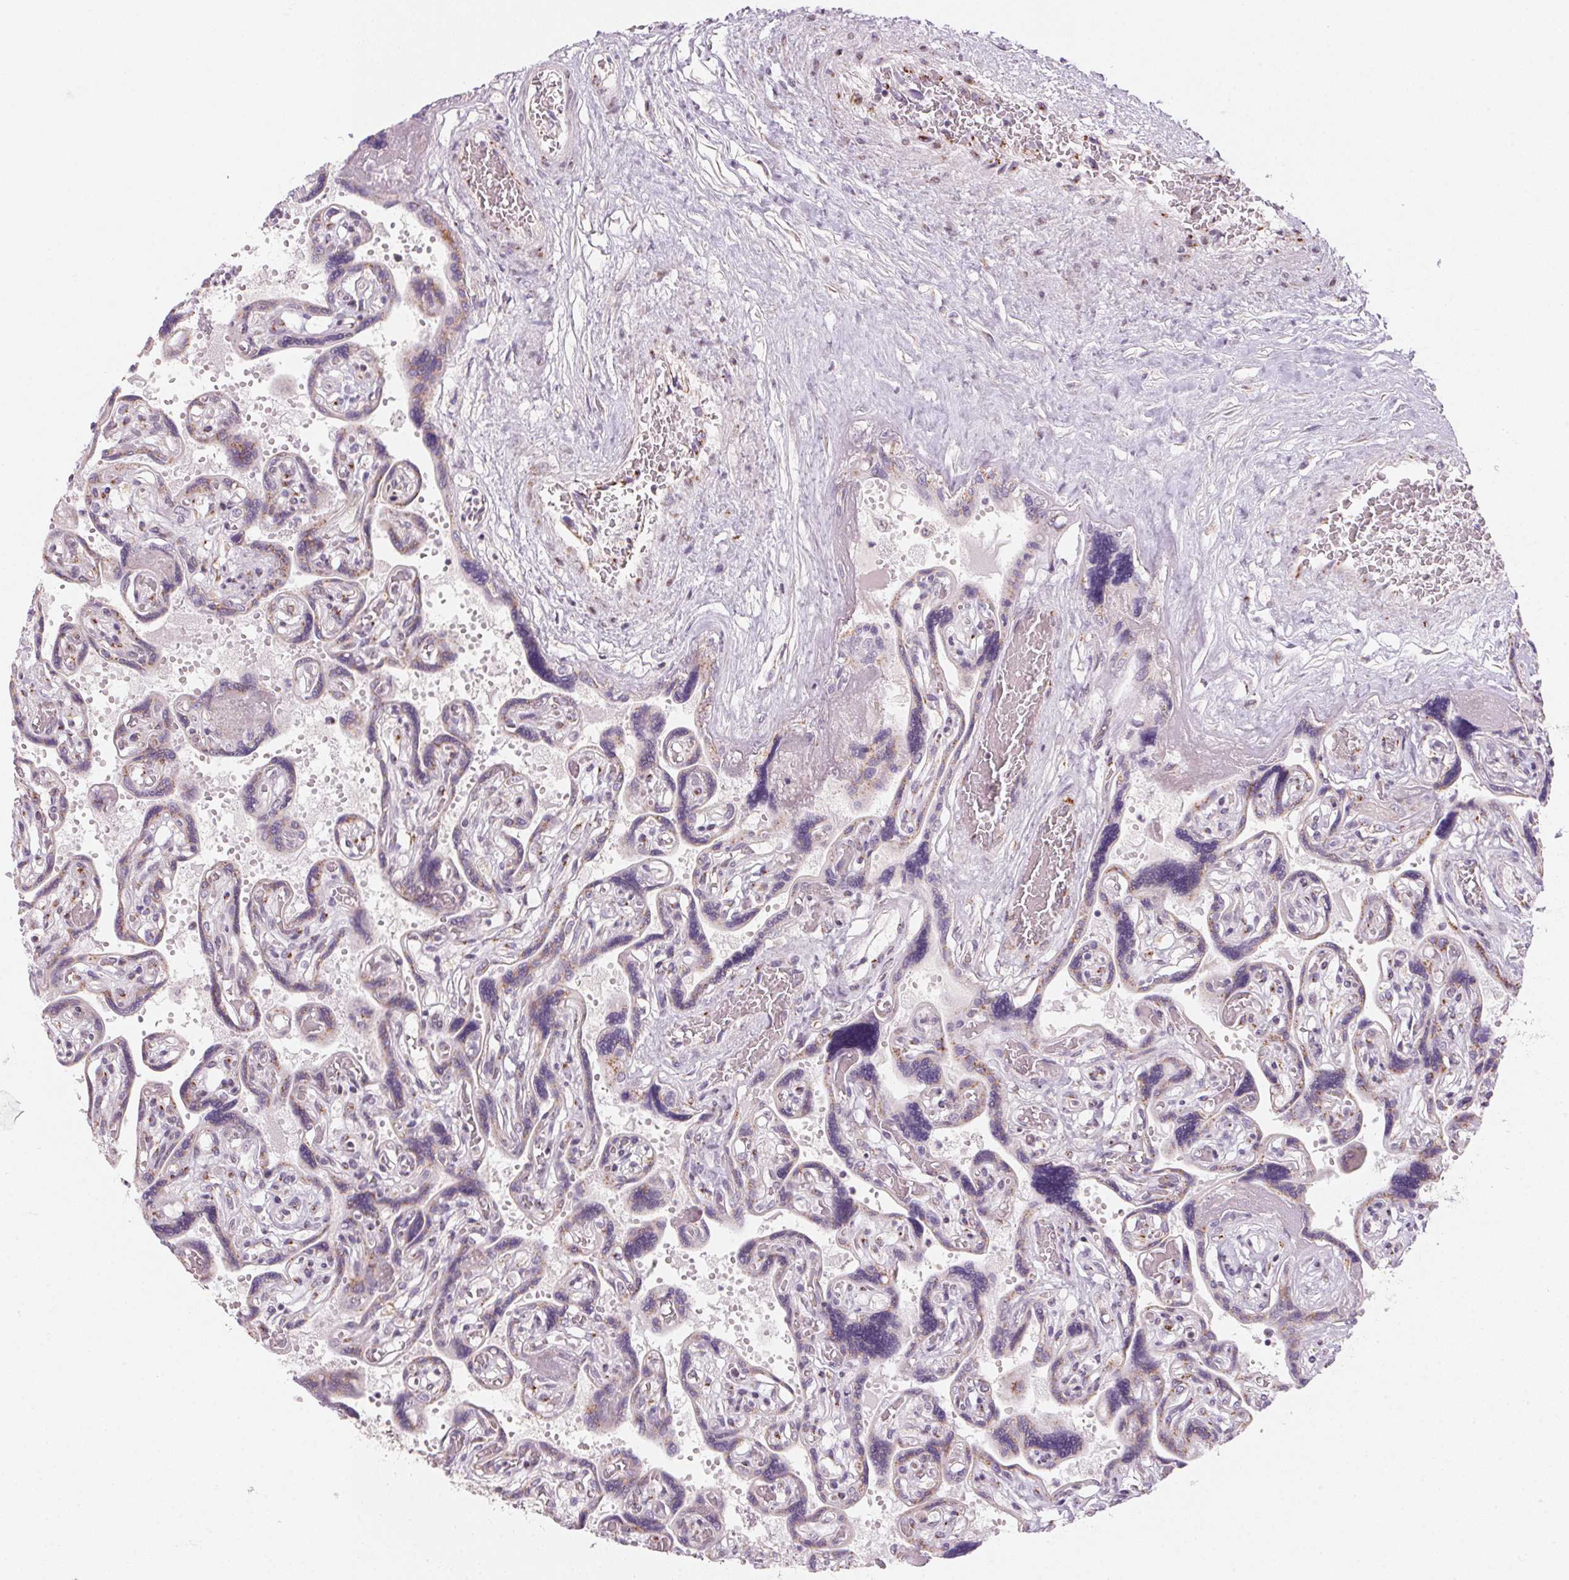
{"staining": {"intensity": "strong", "quantity": ">75%", "location": "cytoplasmic/membranous"}, "tissue": "placenta", "cell_type": "Decidual cells", "image_type": "normal", "snomed": [{"axis": "morphology", "description": "Normal tissue, NOS"}, {"axis": "topography", "description": "Placenta"}], "caption": "High-magnification brightfield microscopy of unremarkable placenta stained with DAB (brown) and counterstained with hematoxylin (blue). decidual cells exhibit strong cytoplasmic/membranous expression is present in approximately>75% of cells.", "gene": "RAB22A", "patient": {"sex": "female", "age": 32}}